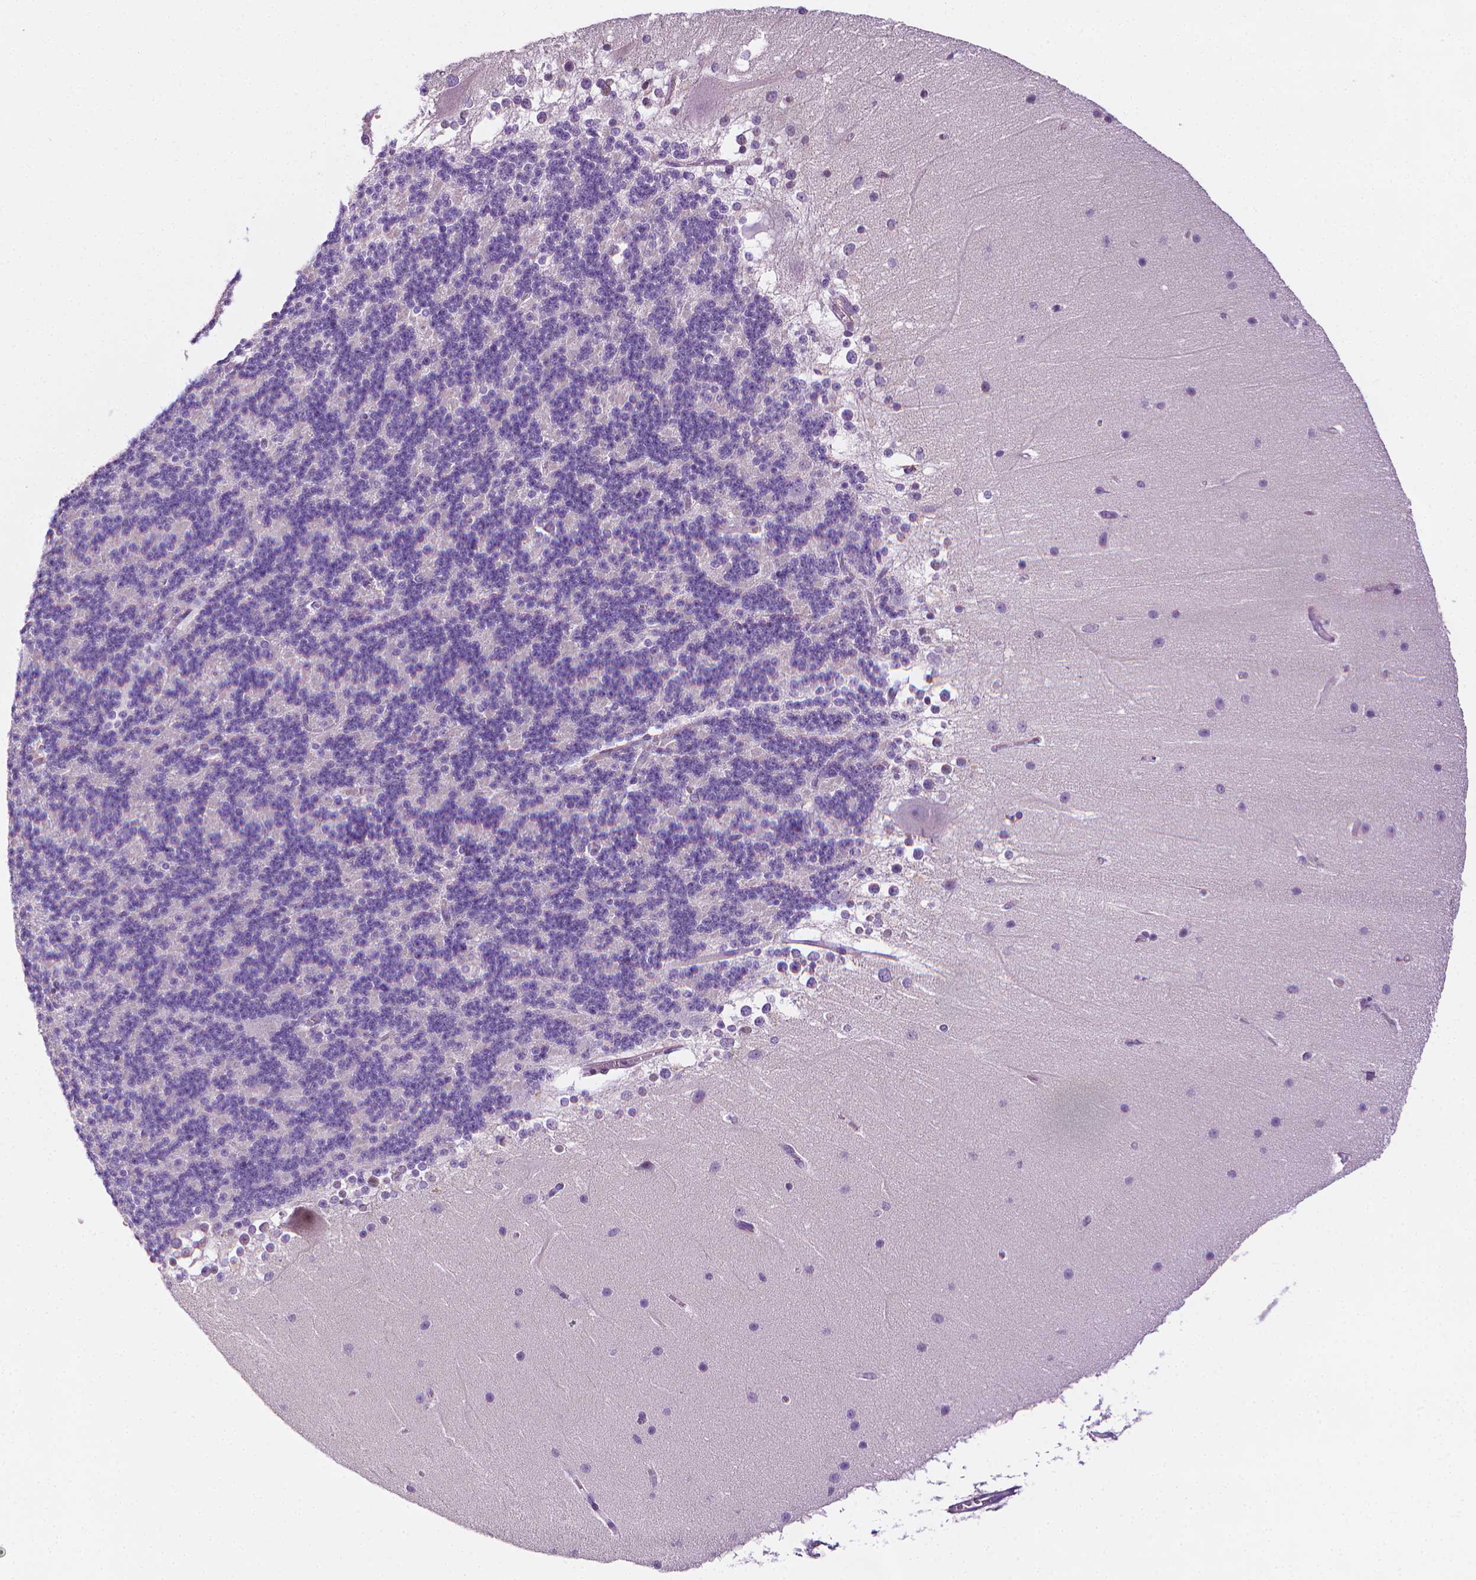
{"staining": {"intensity": "negative", "quantity": "none", "location": "none"}, "tissue": "cerebellum", "cell_type": "Cells in granular layer", "image_type": "normal", "snomed": [{"axis": "morphology", "description": "Normal tissue, NOS"}, {"axis": "topography", "description": "Cerebellum"}], "caption": "Immunohistochemistry micrograph of normal cerebellum: human cerebellum stained with DAB demonstrates no significant protein staining in cells in granular layer.", "gene": "MCOLN3", "patient": {"sex": "female", "age": 19}}